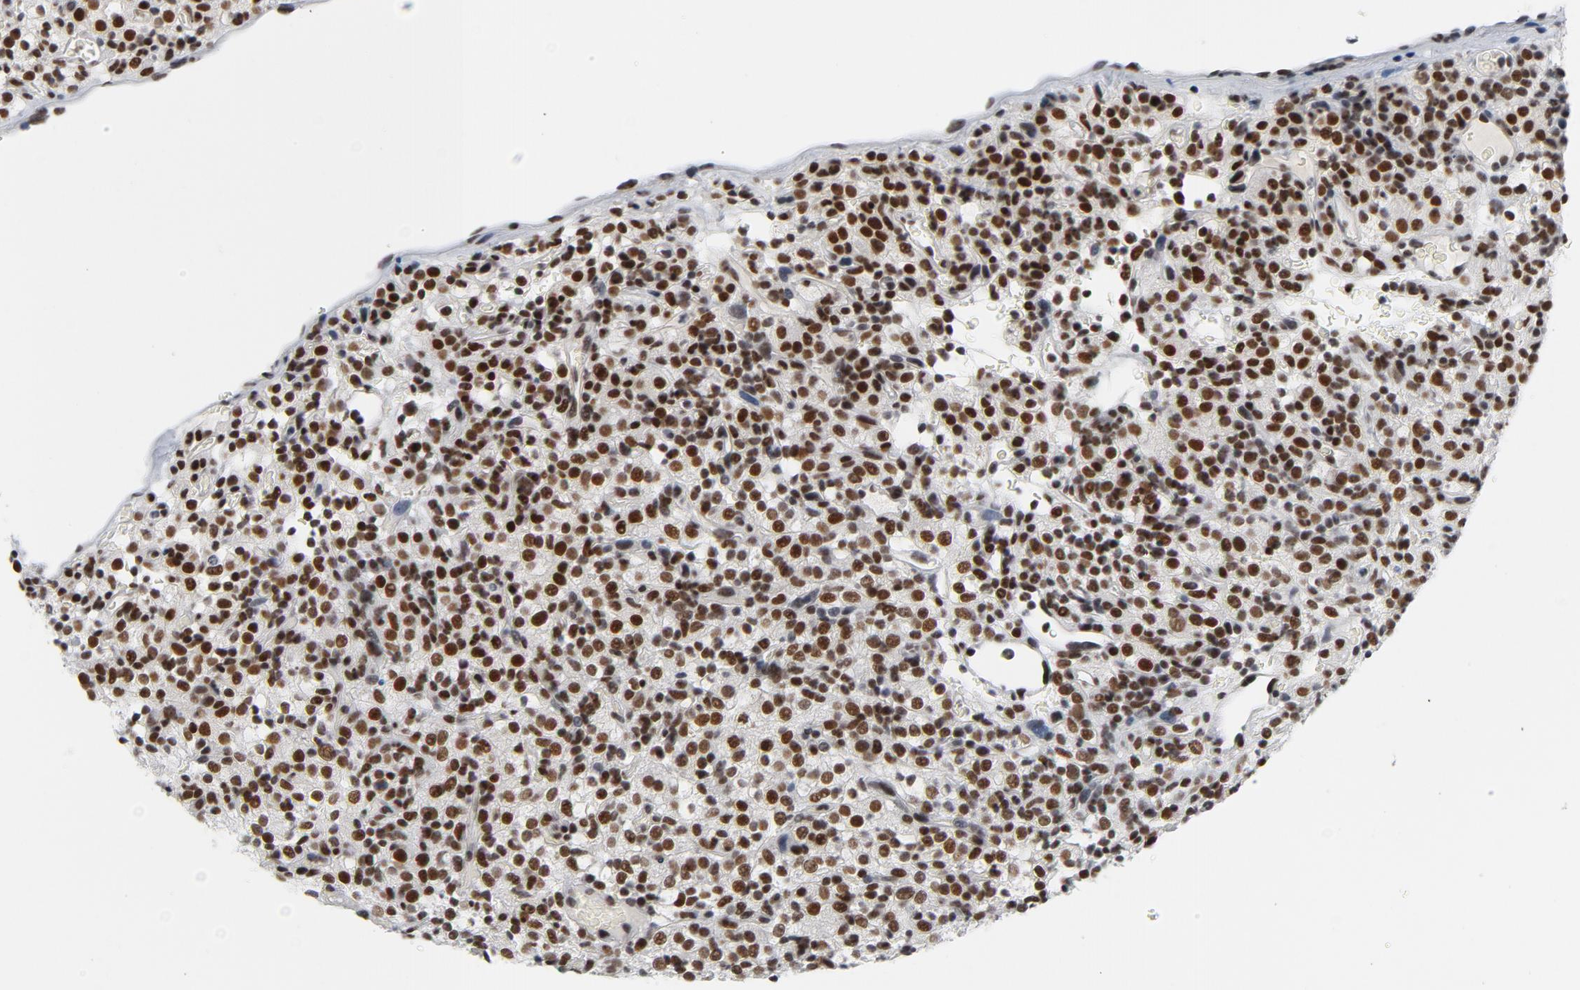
{"staining": {"intensity": "strong", "quantity": ">75%", "location": "nuclear"}, "tissue": "renal cancer", "cell_type": "Tumor cells", "image_type": "cancer", "snomed": [{"axis": "morphology", "description": "Normal tissue, NOS"}, {"axis": "morphology", "description": "Adenocarcinoma, NOS"}, {"axis": "topography", "description": "Kidney"}], "caption": "Renal cancer was stained to show a protein in brown. There is high levels of strong nuclear staining in about >75% of tumor cells. (Brightfield microscopy of DAB IHC at high magnification).", "gene": "CSTF2", "patient": {"sex": "female", "age": 72}}